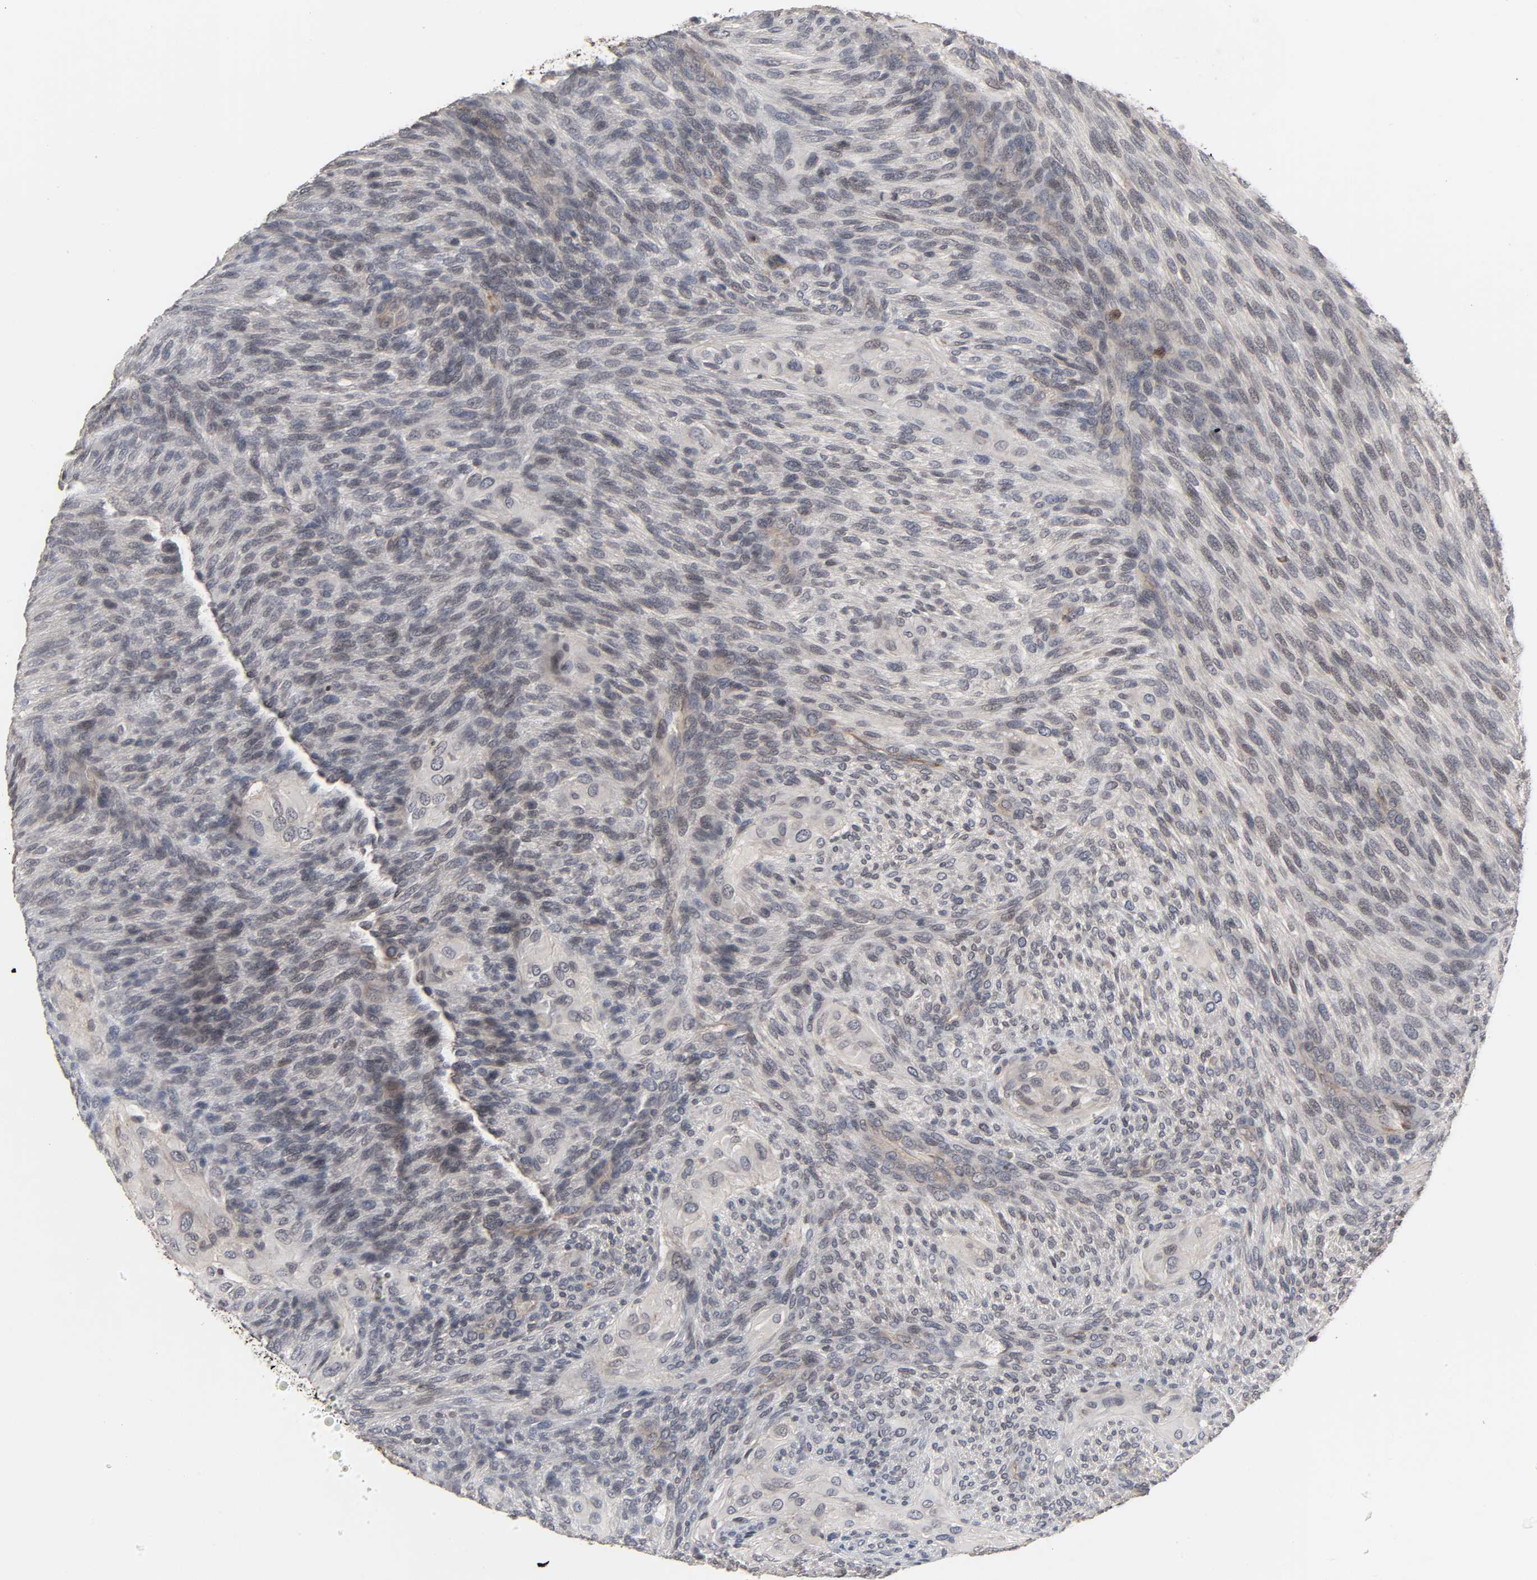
{"staining": {"intensity": "negative", "quantity": "none", "location": "none"}, "tissue": "glioma", "cell_type": "Tumor cells", "image_type": "cancer", "snomed": [{"axis": "morphology", "description": "Glioma, malignant, High grade"}, {"axis": "topography", "description": "Cerebral cortex"}], "caption": "Immunohistochemistry (IHC) photomicrograph of neoplastic tissue: human glioma stained with DAB (3,3'-diaminobenzidine) demonstrates no significant protein expression in tumor cells.", "gene": "CCDC175", "patient": {"sex": "female", "age": 55}}